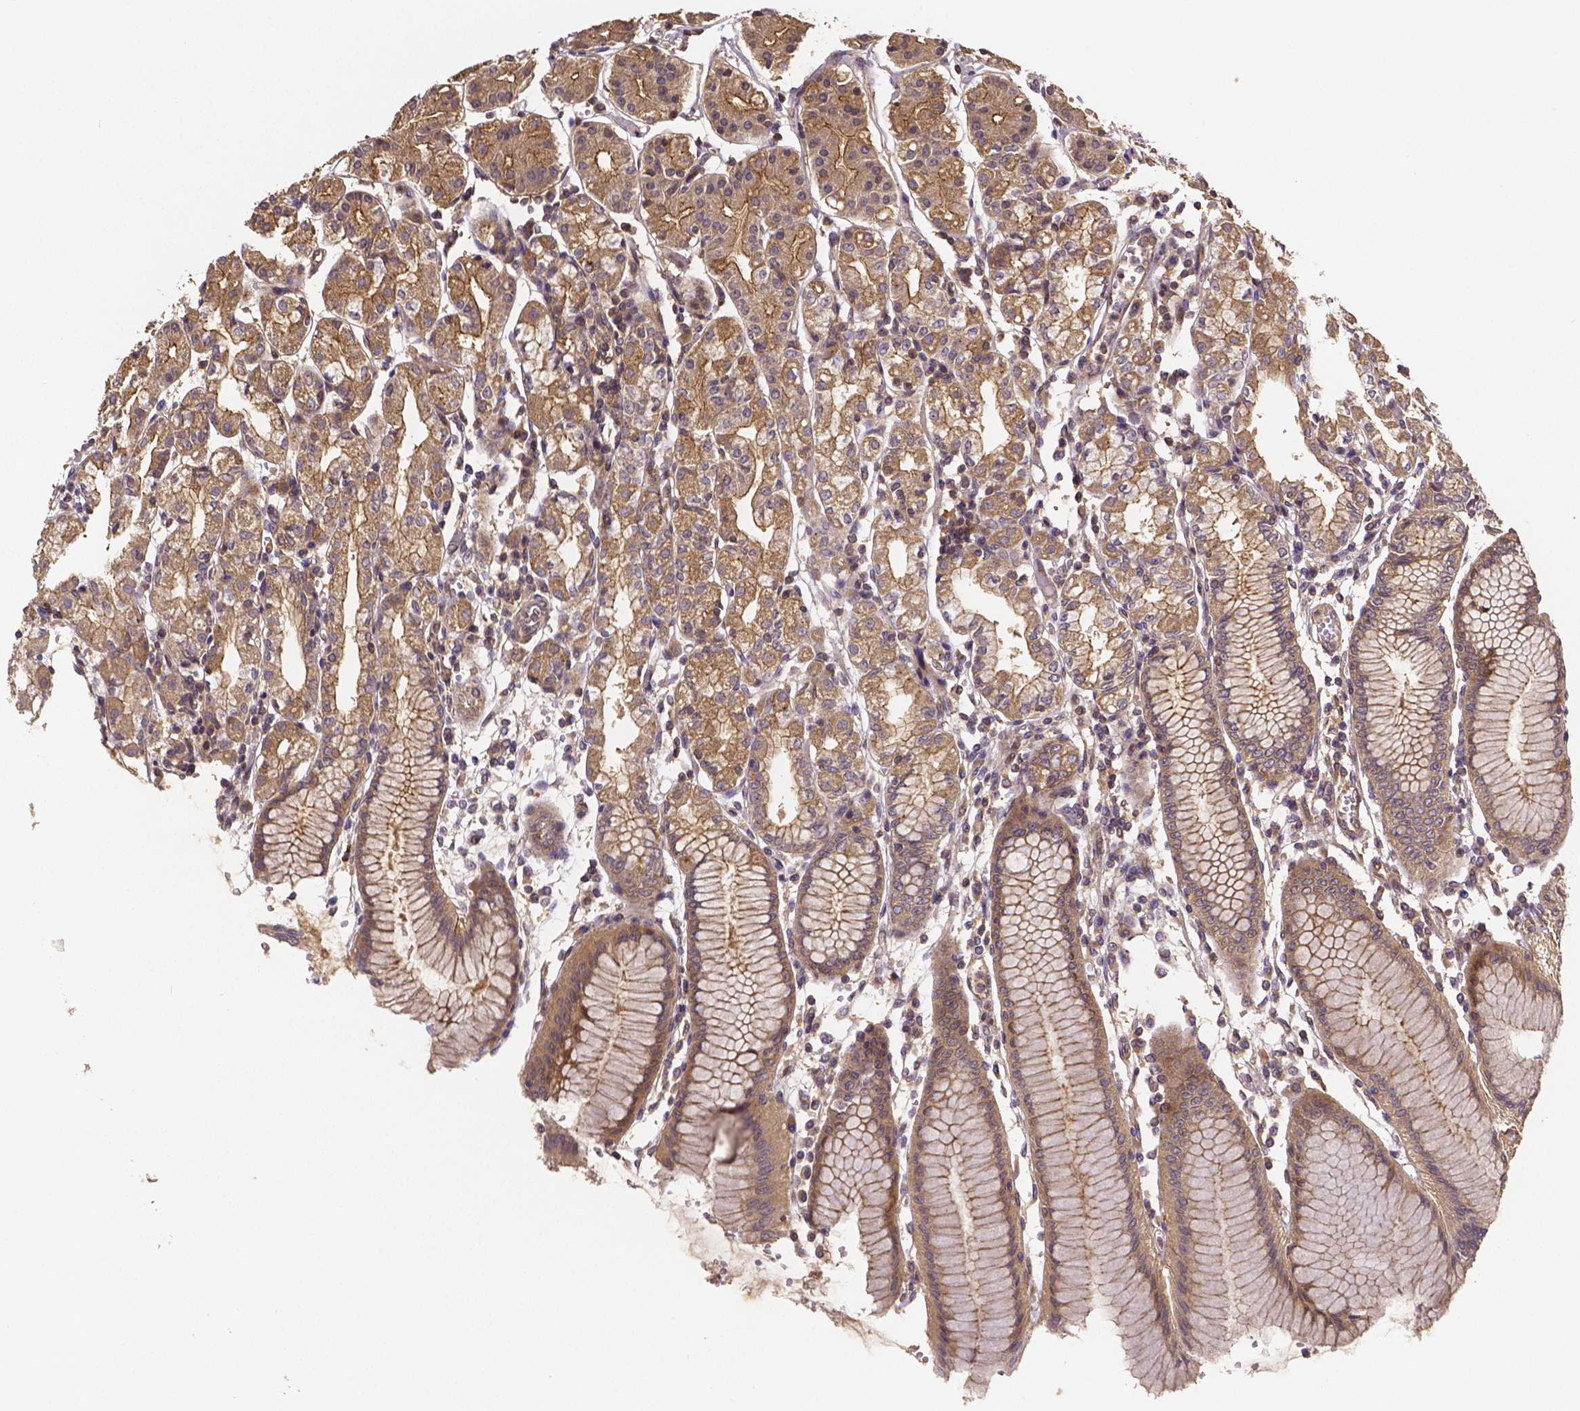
{"staining": {"intensity": "moderate", "quantity": ">75%", "location": "cytoplasmic/membranous"}, "tissue": "stomach", "cell_type": "Glandular cells", "image_type": "normal", "snomed": [{"axis": "morphology", "description": "Normal tissue, NOS"}, {"axis": "topography", "description": "Skeletal muscle"}, {"axis": "topography", "description": "Stomach"}], "caption": "Immunohistochemical staining of benign human stomach shows >75% levels of moderate cytoplasmic/membranous protein staining in about >75% of glandular cells. The protein is stained brown, and the nuclei are stained in blue (DAB IHC with brightfield microscopy, high magnification).", "gene": "RNF123", "patient": {"sex": "female", "age": 57}}